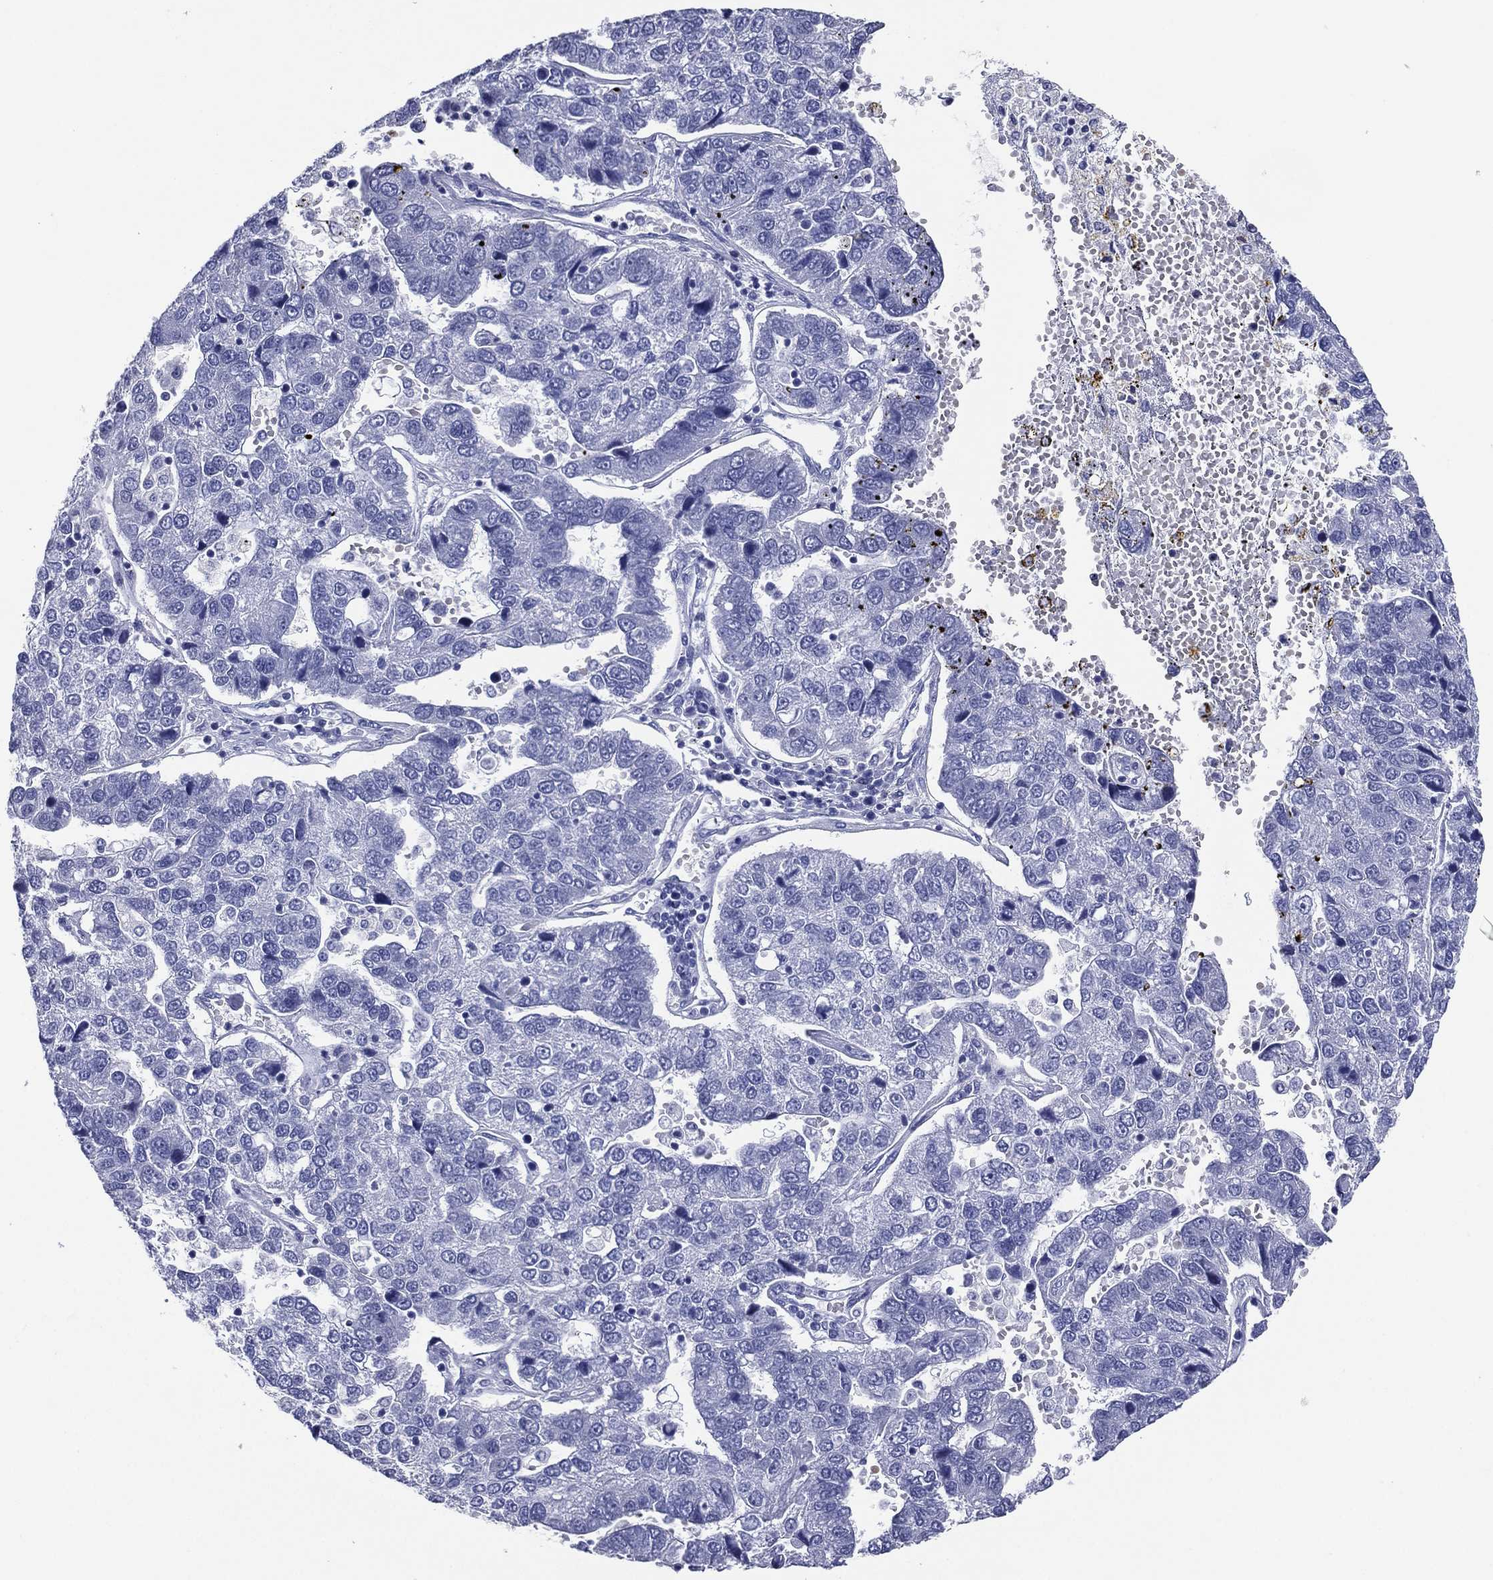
{"staining": {"intensity": "negative", "quantity": "none", "location": "none"}, "tissue": "pancreatic cancer", "cell_type": "Tumor cells", "image_type": "cancer", "snomed": [{"axis": "morphology", "description": "Adenocarcinoma, NOS"}, {"axis": "topography", "description": "Pancreas"}], "caption": "Immunohistochemical staining of adenocarcinoma (pancreatic) displays no significant expression in tumor cells.", "gene": "TFAP2A", "patient": {"sex": "female", "age": 61}}